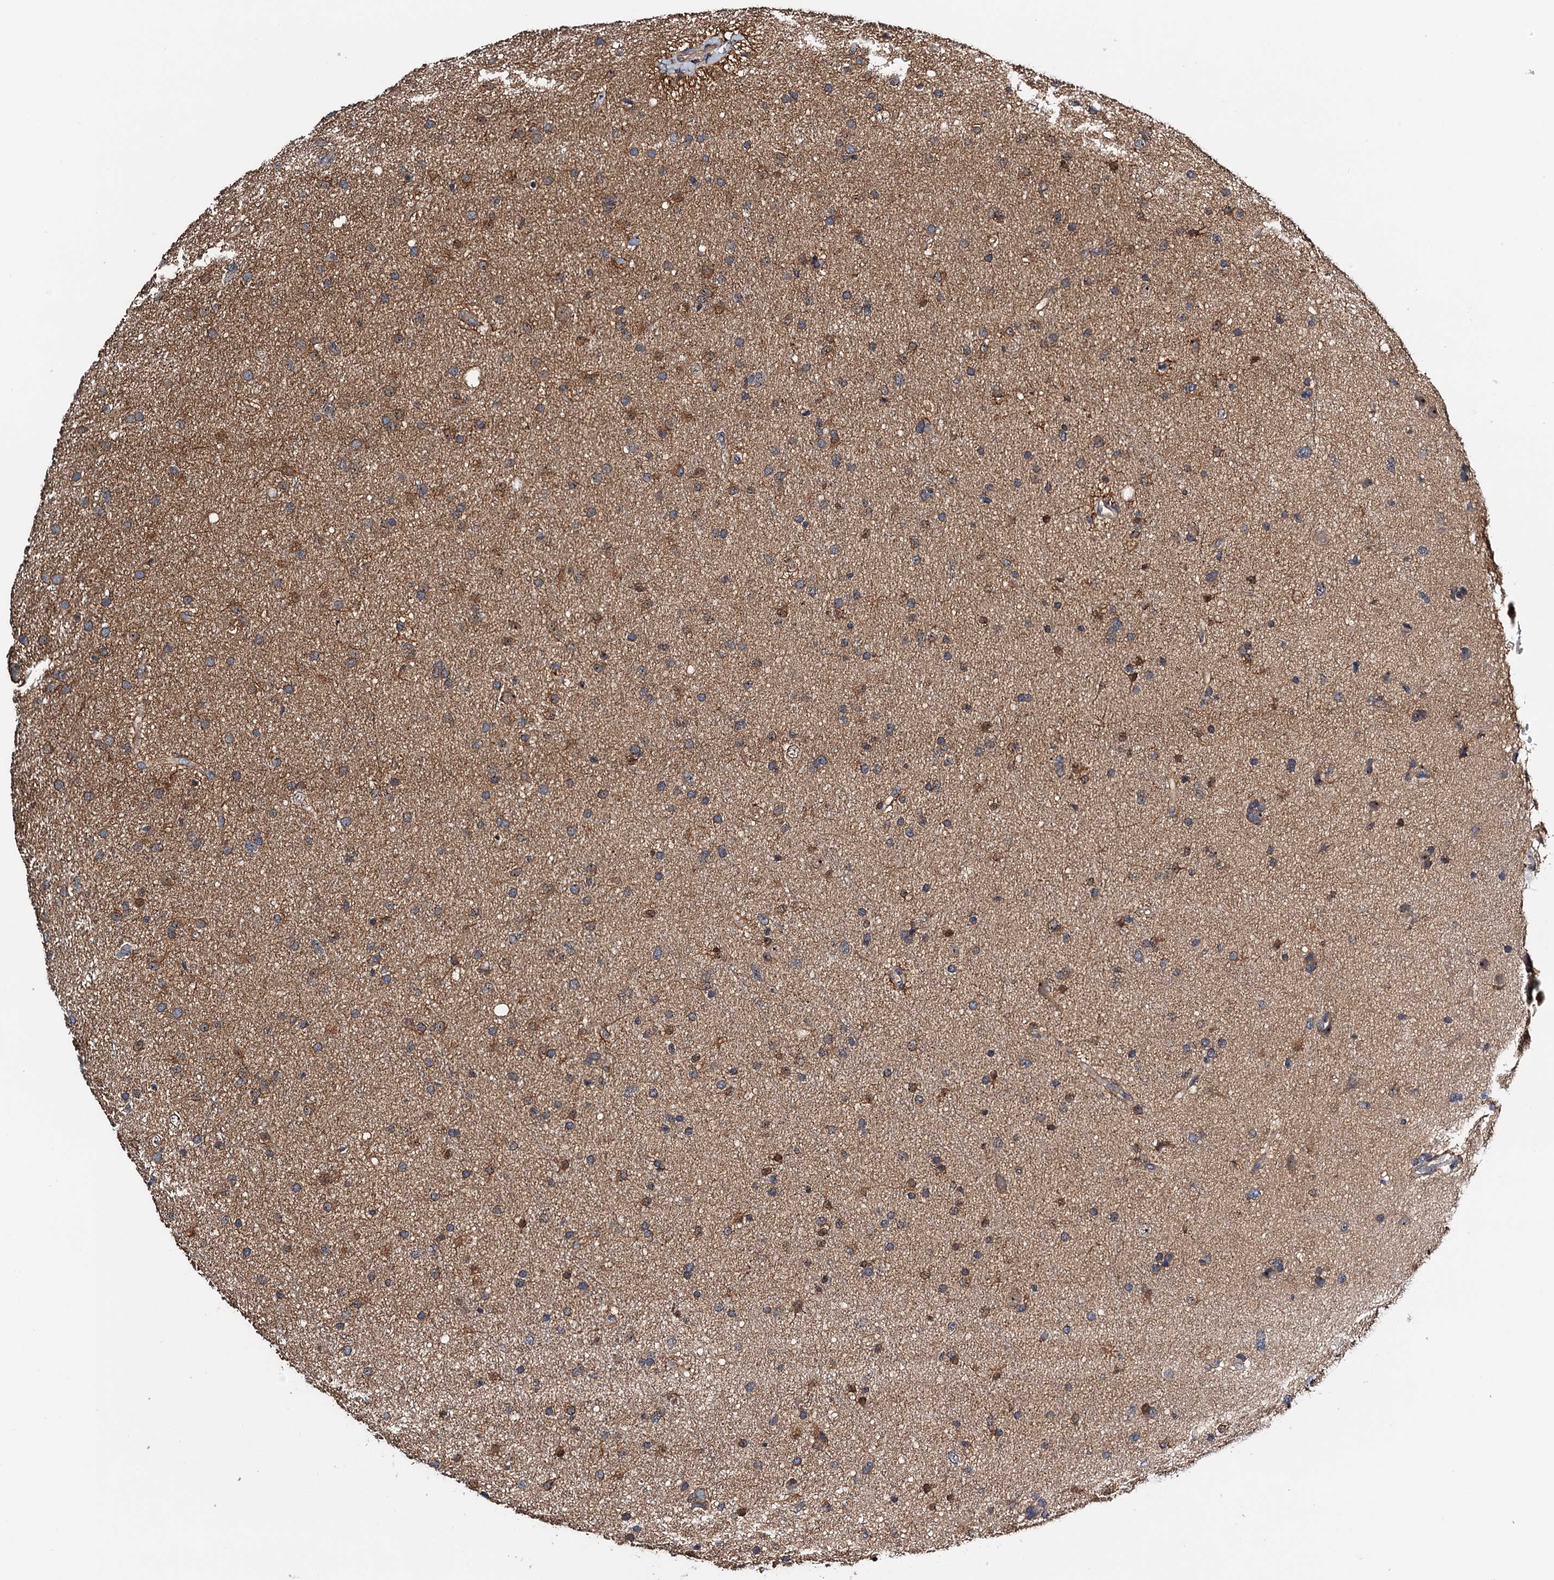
{"staining": {"intensity": "moderate", "quantity": "<25%", "location": "cytoplasmic/membranous"}, "tissue": "glioma", "cell_type": "Tumor cells", "image_type": "cancer", "snomed": [{"axis": "morphology", "description": "Glioma, malignant, Low grade"}, {"axis": "topography", "description": "Cerebral cortex"}], "caption": "This micrograph displays glioma stained with immunohistochemistry (IHC) to label a protein in brown. The cytoplasmic/membranous of tumor cells show moderate positivity for the protein. Nuclei are counter-stained blue.", "gene": "USP6NL", "patient": {"sex": "female", "age": 39}}